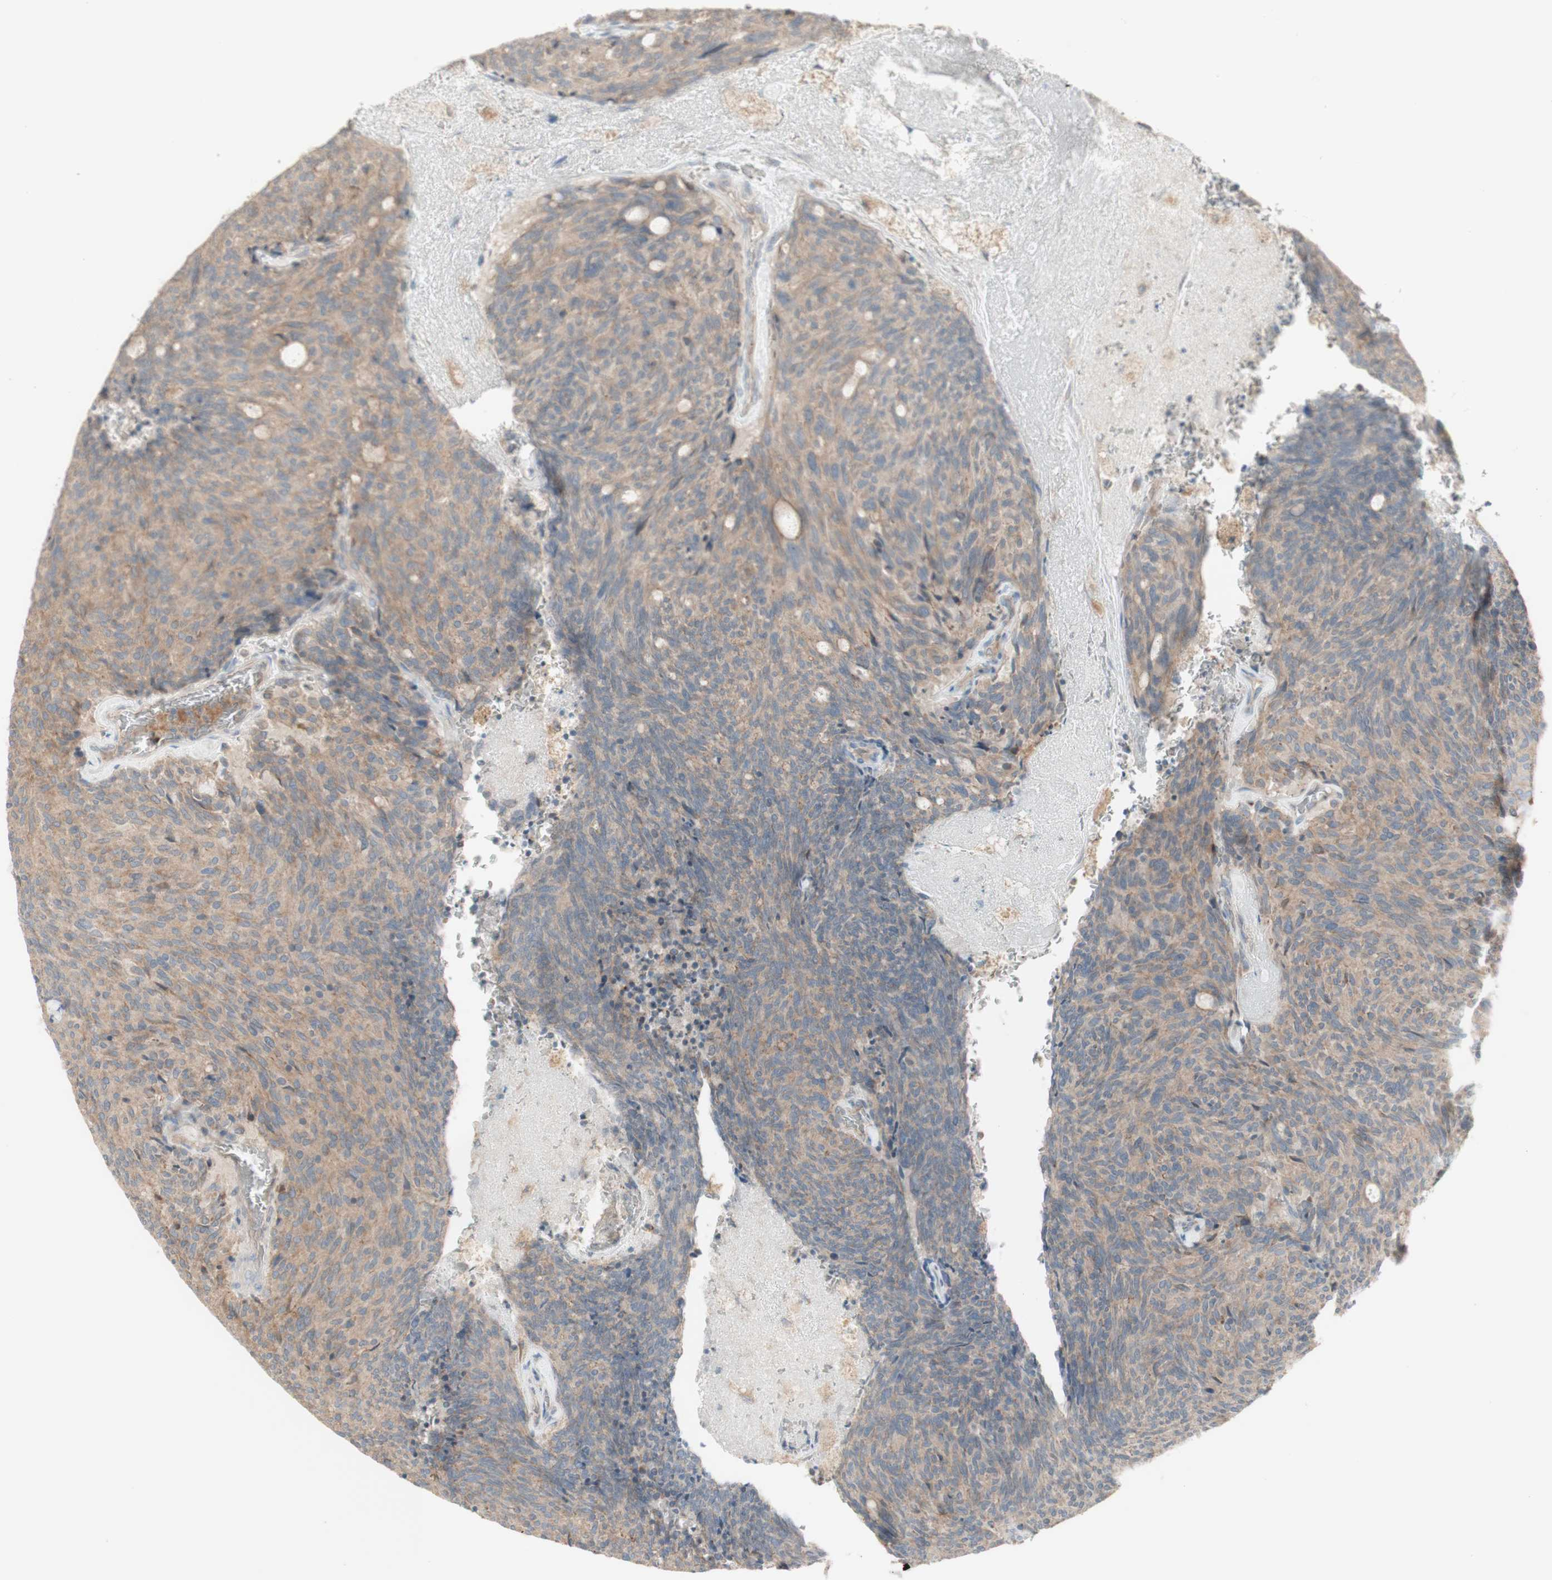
{"staining": {"intensity": "weak", "quantity": ">75%", "location": "cytoplasmic/membranous"}, "tissue": "carcinoid", "cell_type": "Tumor cells", "image_type": "cancer", "snomed": [{"axis": "morphology", "description": "Carcinoid, malignant, NOS"}, {"axis": "topography", "description": "Pancreas"}], "caption": "A micrograph of carcinoid (malignant) stained for a protein displays weak cytoplasmic/membranous brown staining in tumor cells.", "gene": "PTGER4", "patient": {"sex": "female", "age": 54}}